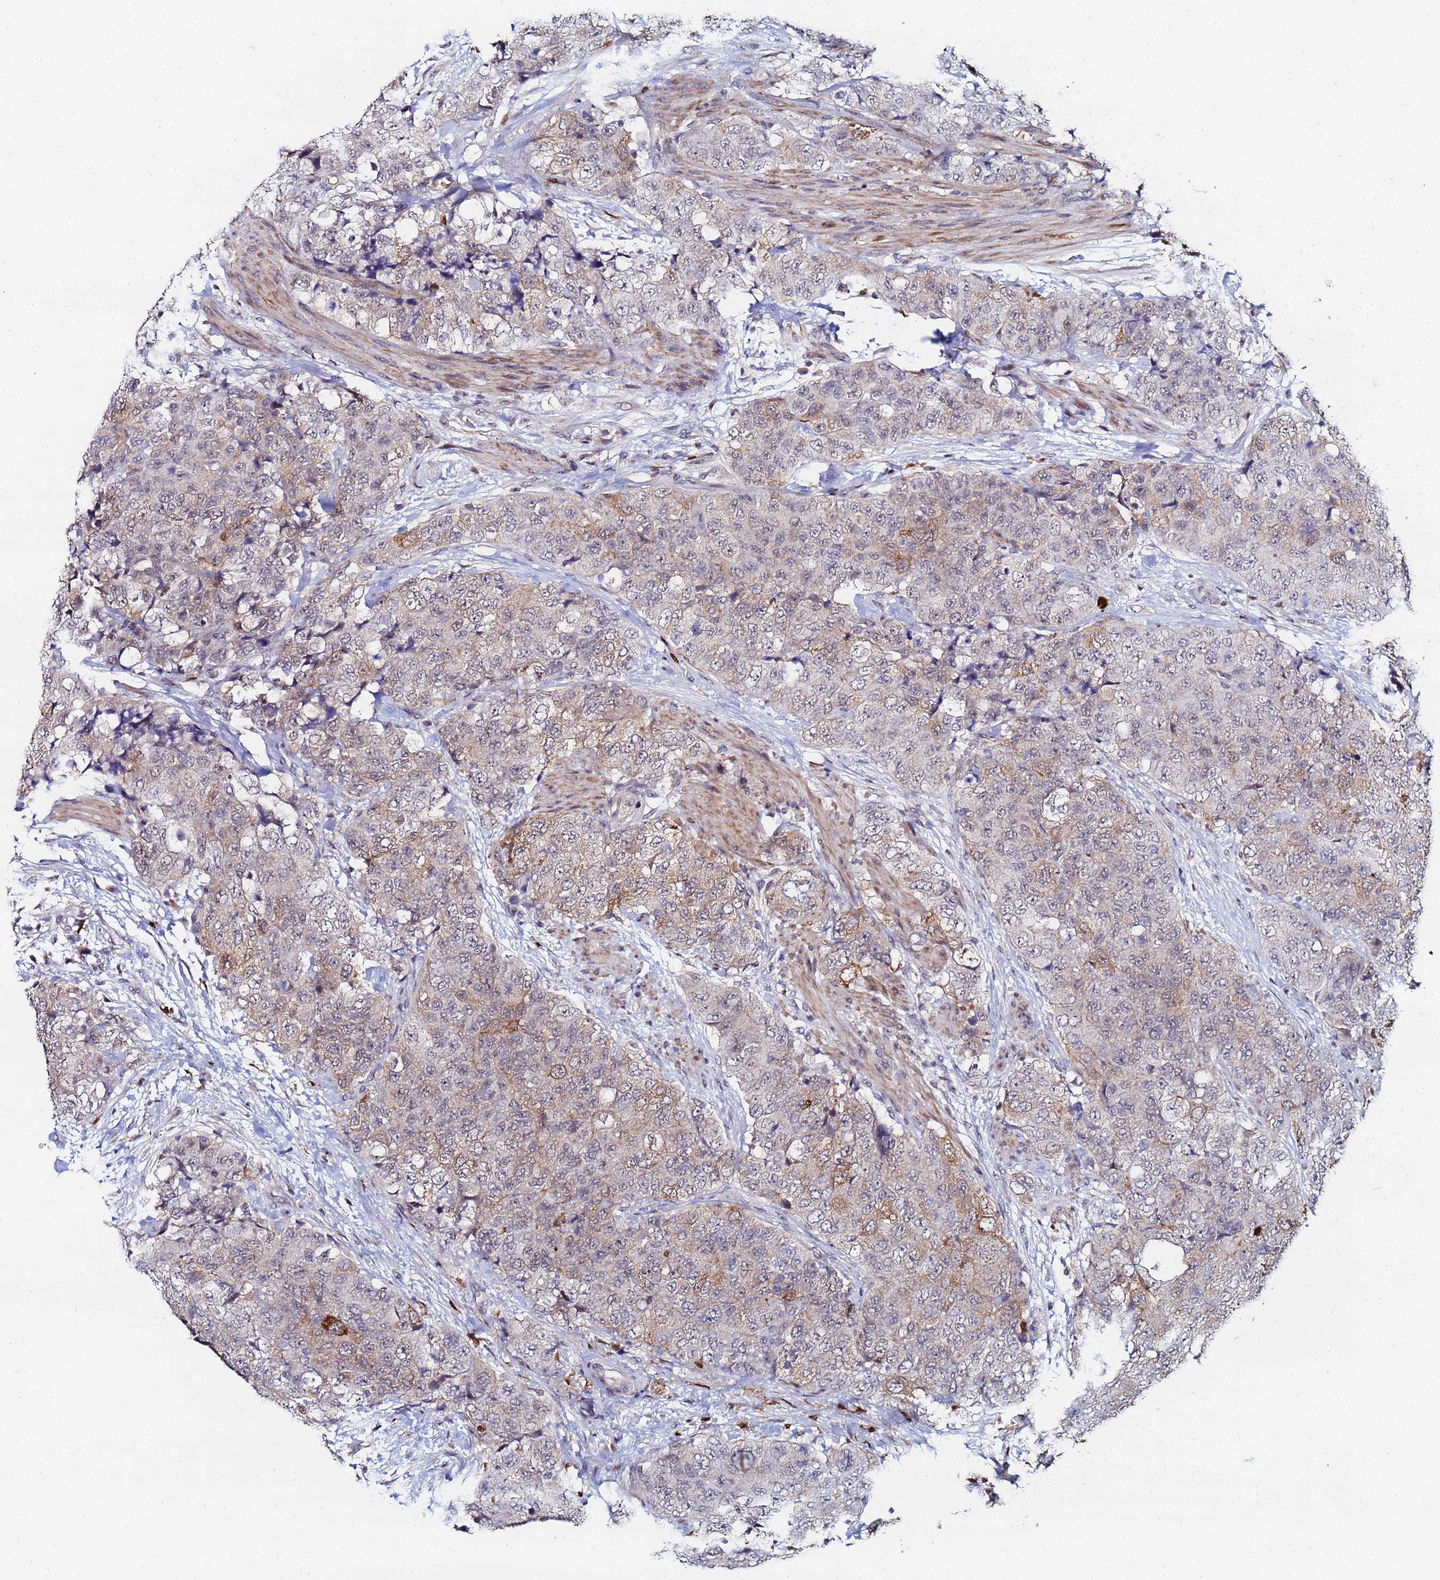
{"staining": {"intensity": "weak", "quantity": ">75%", "location": "cytoplasmic/membranous"}, "tissue": "urothelial cancer", "cell_type": "Tumor cells", "image_type": "cancer", "snomed": [{"axis": "morphology", "description": "Urothelial carcinoma, High grade"}, {"axis": "topography", "description": "Urinary bladder"}], "caption": "Immunohistochemistry (IHC) of urothelial cancer shows low levels of weak cytoplasmic/membranous expression in approximately >75% of tumor cells.", "gene": "MTCL1", "patient": {"sex": "female", "age": 78}}